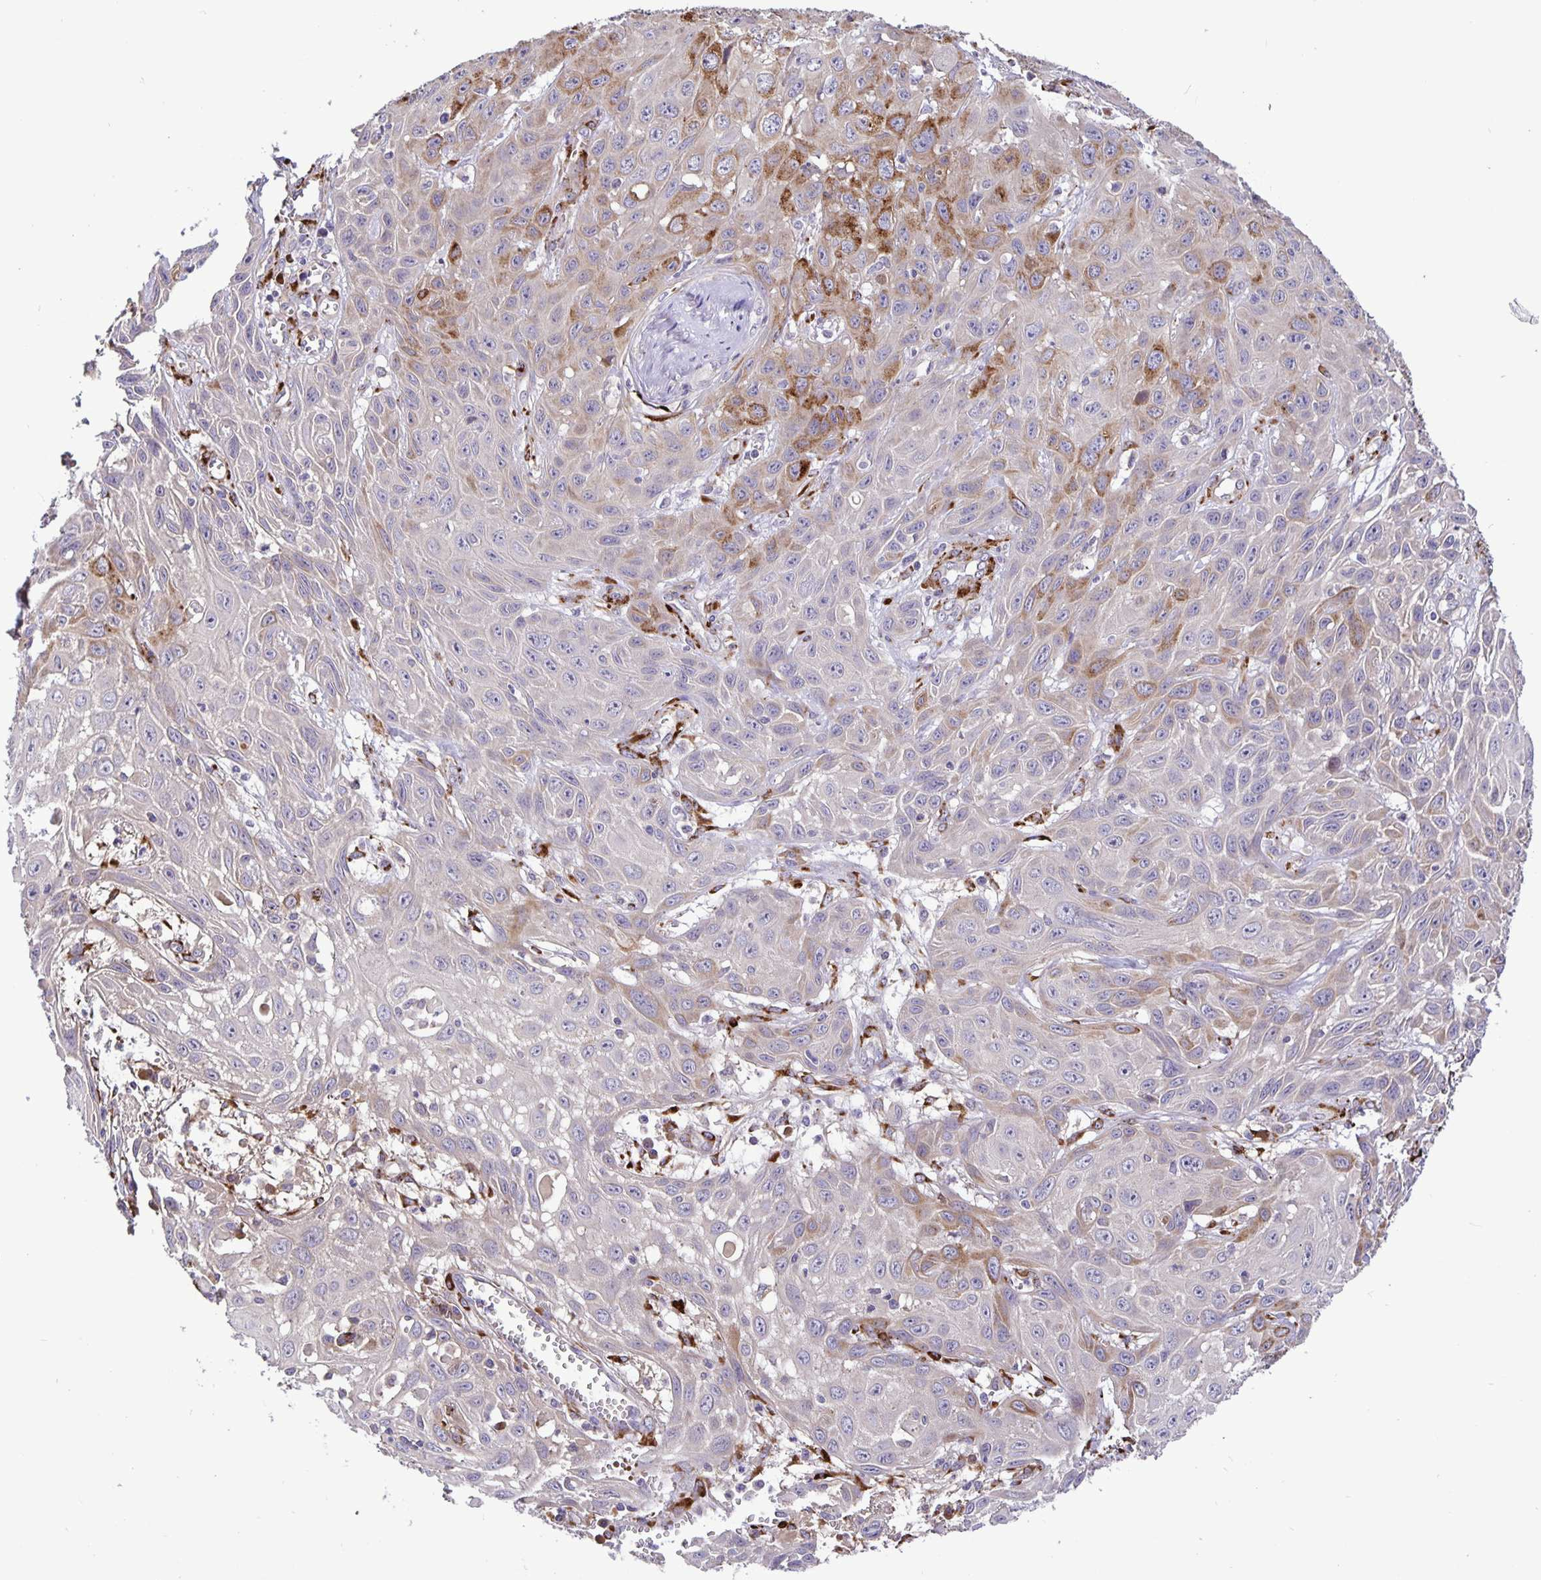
{"staining": {"intensity": "moderate", "quantity": "<25%", "location": "cytoplasmic/membranous"}, "tissue": "skin cancer", "cell_type": "Tumor cells", "image_type": "cancer", "snomed": [{"axis": "morphology", "description": "Squamous cell carcinoma, NOS"}, {"axis": "topography", "description": "Skin"}, {"axis": "topography", "description": "Vulva"}], "caption": "Immunohistochemistry (IHC) (DAB (3,3'-diaminobenzidine)) staining of skin squamous cell carcinoma demonstrates moderate cytoplasmic/membranous protein positivity in about <25% of tumor cells.", "gene": "EML6", "patient": {"sex": "female", "age": 71}}